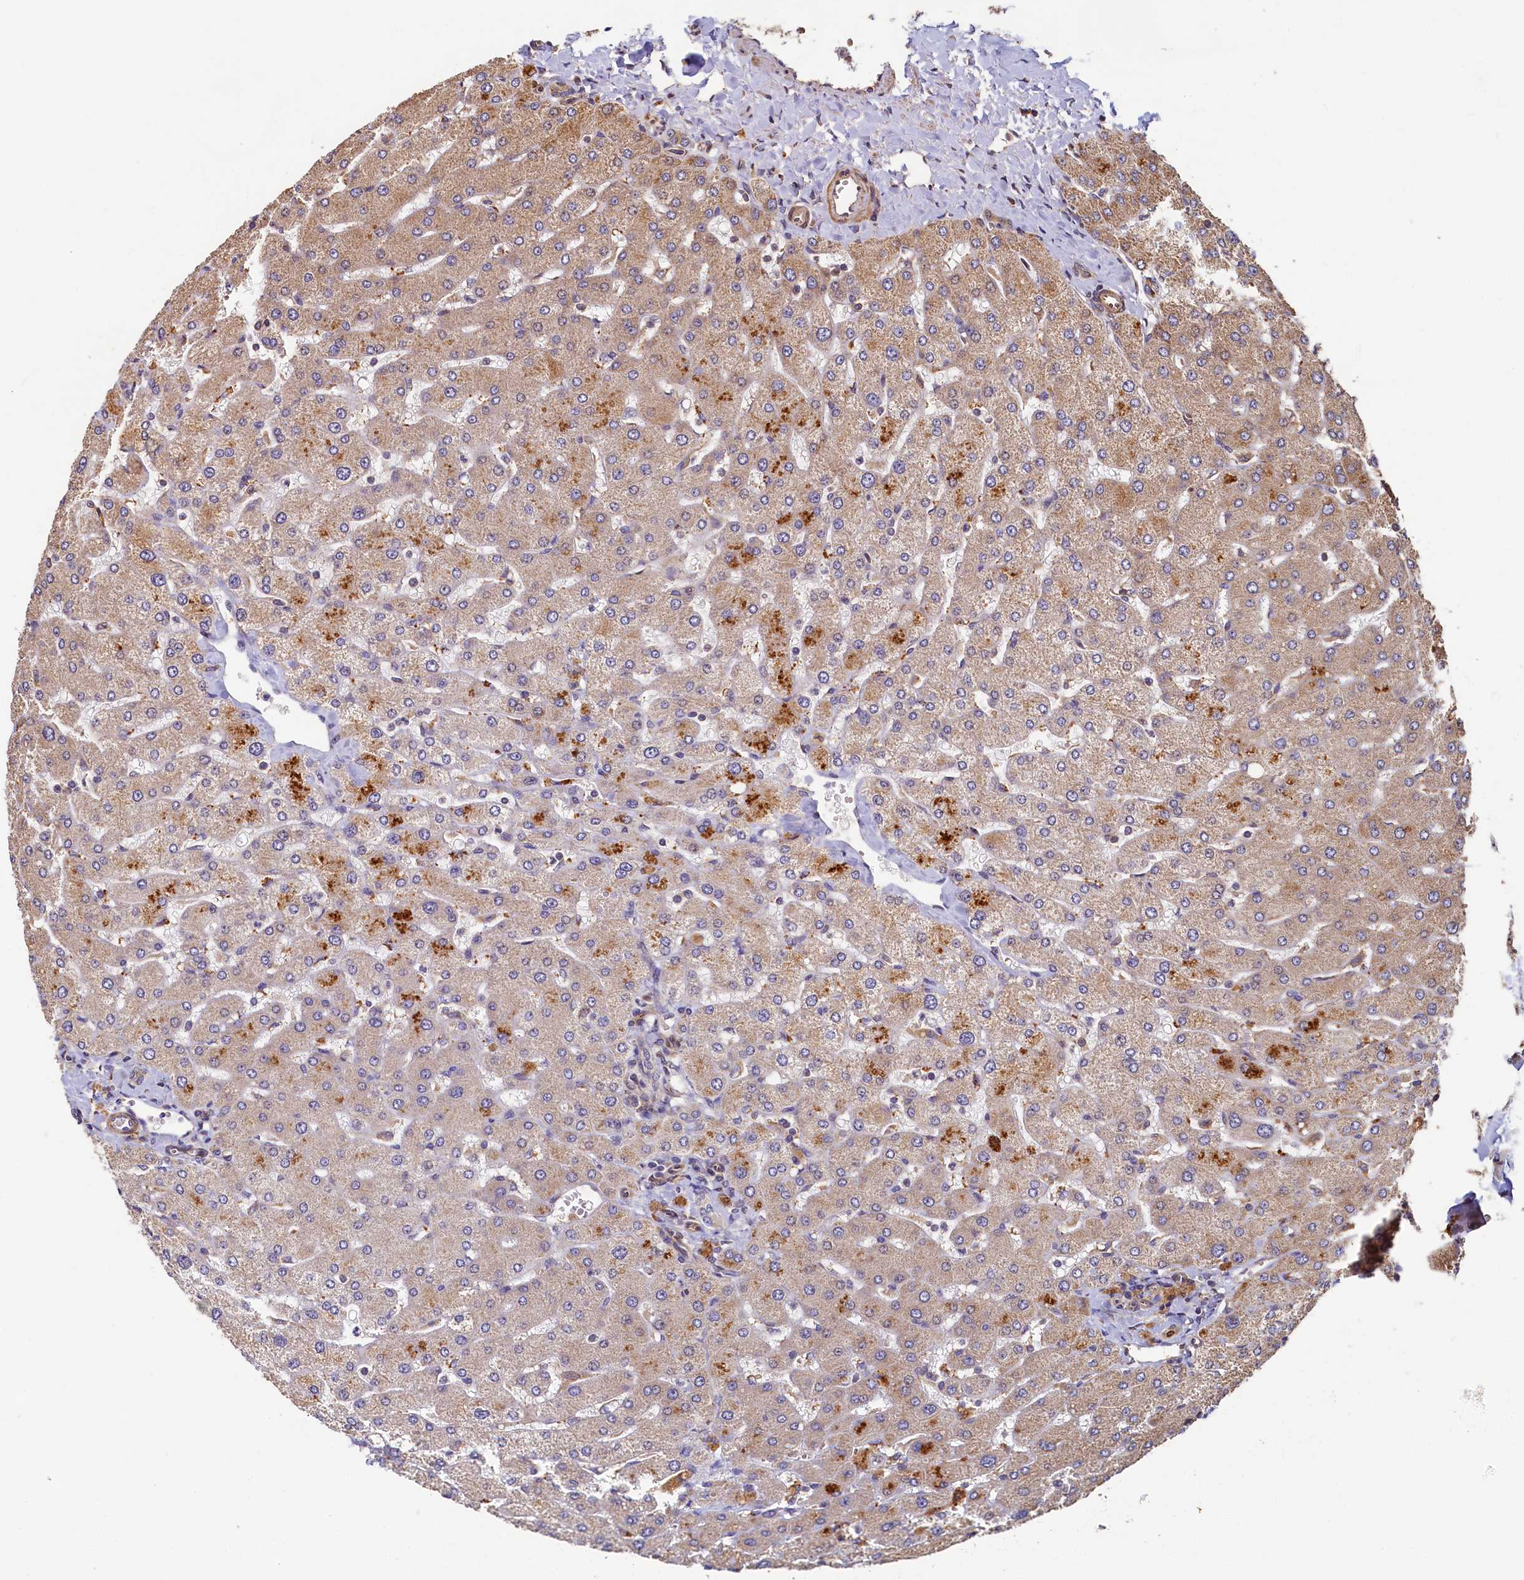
{"staining": {"intensity": "weak", "quantity": "25%-75%", "location": "cytoplasmic/membranous"}, "tissue": "liver", "cell_type": "Cholangiocytes", "image_type": "normal", "snomed": [{"axis": "morphology", "description": "Normal tissue, NOS"}, {"axis": "topography", "description": "Liver"}], "caption": "Protein staining by immunohistochemistry reveals weak cytoplasmic/membranous expression in about 25%-75% of cholangiocytes in benign liver. Using DAB (brown) and hematoxylin (blue) stains, captured at high magnification using brightfield microscopy.", "gene": "TMEM181", "patient": {"sex": "male", "age": 55}}